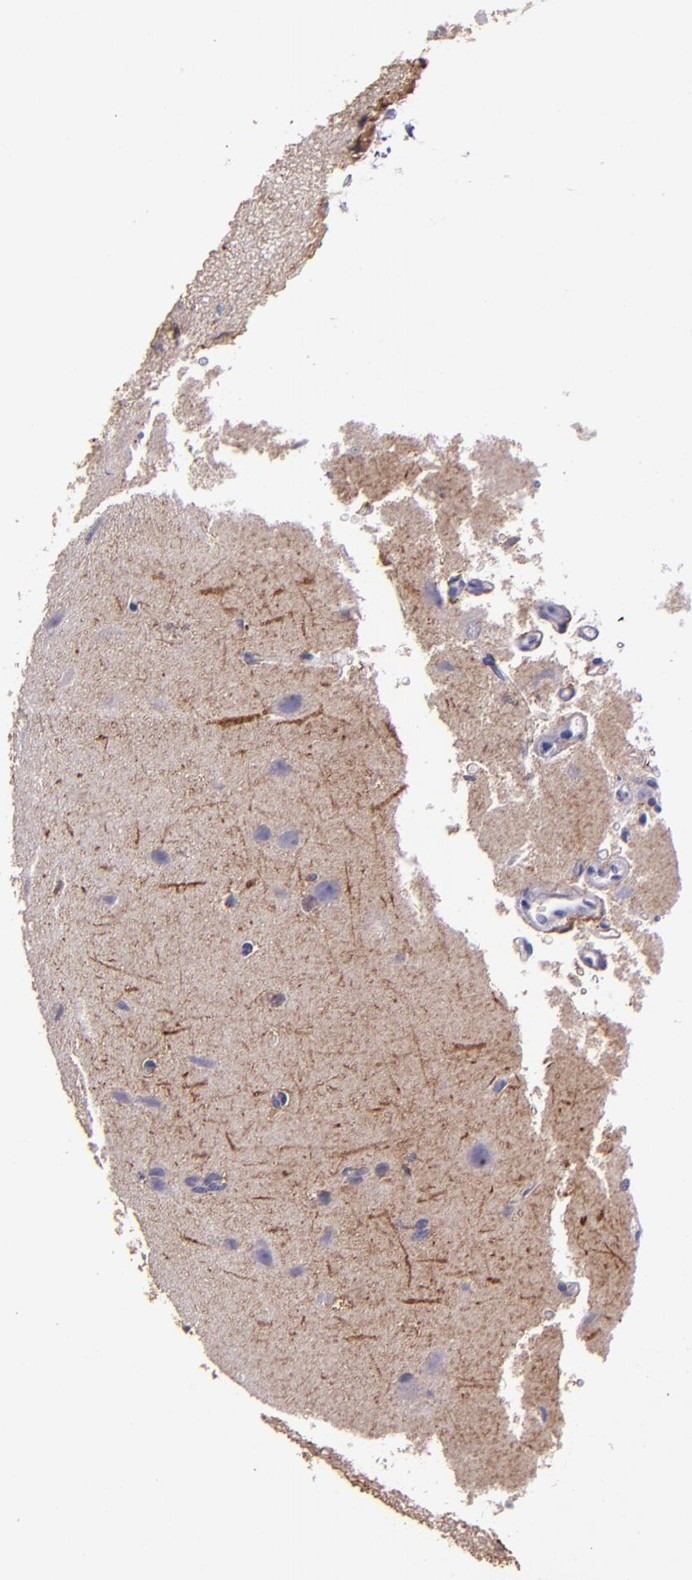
{"staining": {"intensity": "moderate", "quantity": ">75%", "location": "cytoplasmic/membranous"}, "tissue": "glioma", "cell_type": "Tumor cells", "image_type": "cancer", "snomed": [{"axis": "morphology", "description": "Glioma, malignant, Low grade"}, {"axis": "topography", "description": "Cerebral cortex"}], "caption": "Protein staining of malignant glioma (low-grade) tissue displays moderate cytoplasmic/membranous positivity in about >75% of tumor cells.", "gene": "PAPPA", "patient": {"sex": "female", "age": 47}}